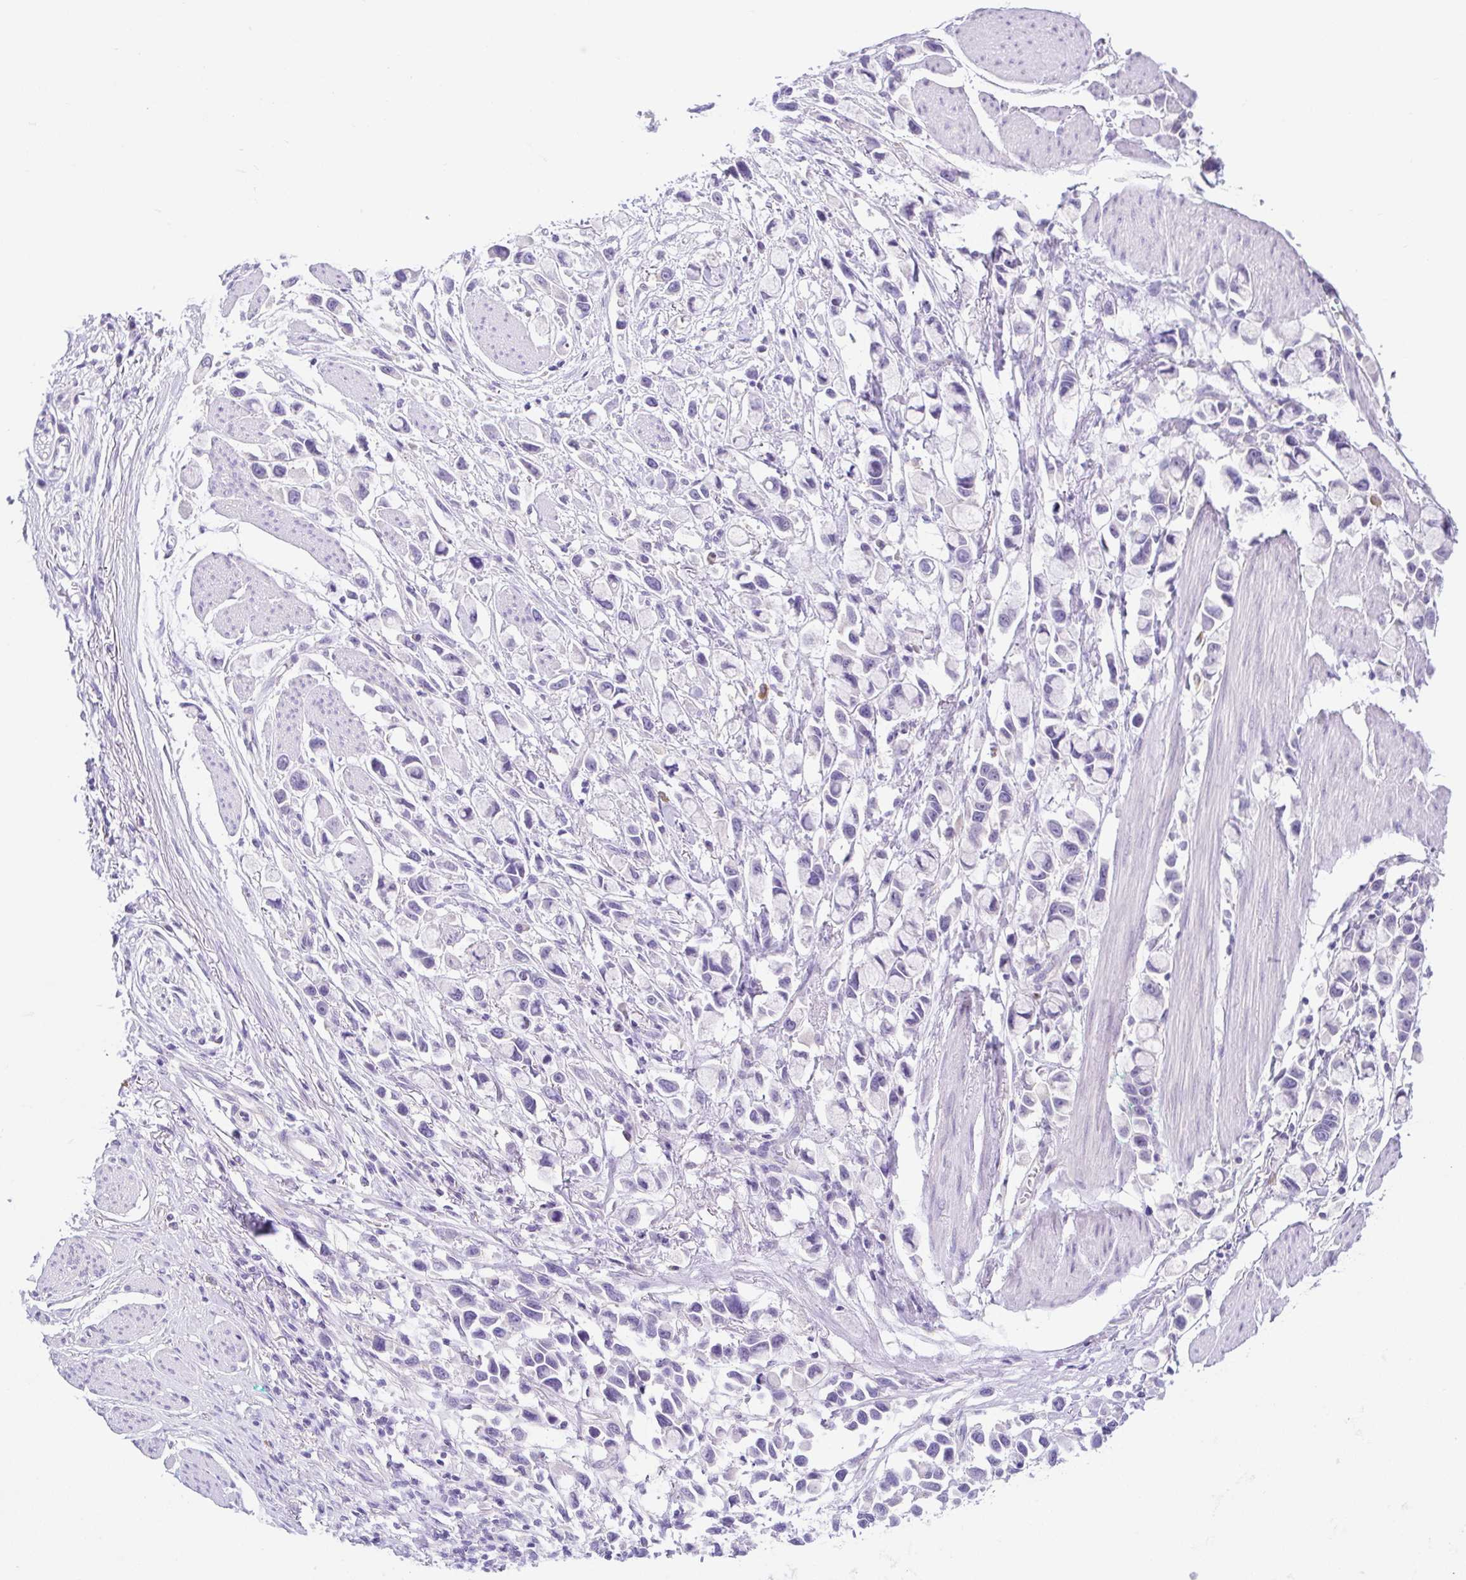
{"staining": {"intensity": "negative", "quantity": "none", "location": "none"}, "tissue": "stomach cancer", "cell_type": "Tumor cells", "image_type": "cancer", "snomed": [{"axis": "morphology", "description": "Adenocarcinoma, NOS"}, {"axis": "topography", "description": "Stomach"}], "caption": "This photomicrograph is of stomach cancer stained with IHC to label a protein in brown with the nuclei are counter-stained blue. There is no staining in tumor cells.", "gene": "KRTDAP", "patient": {"sex": "female", "age": 81}}